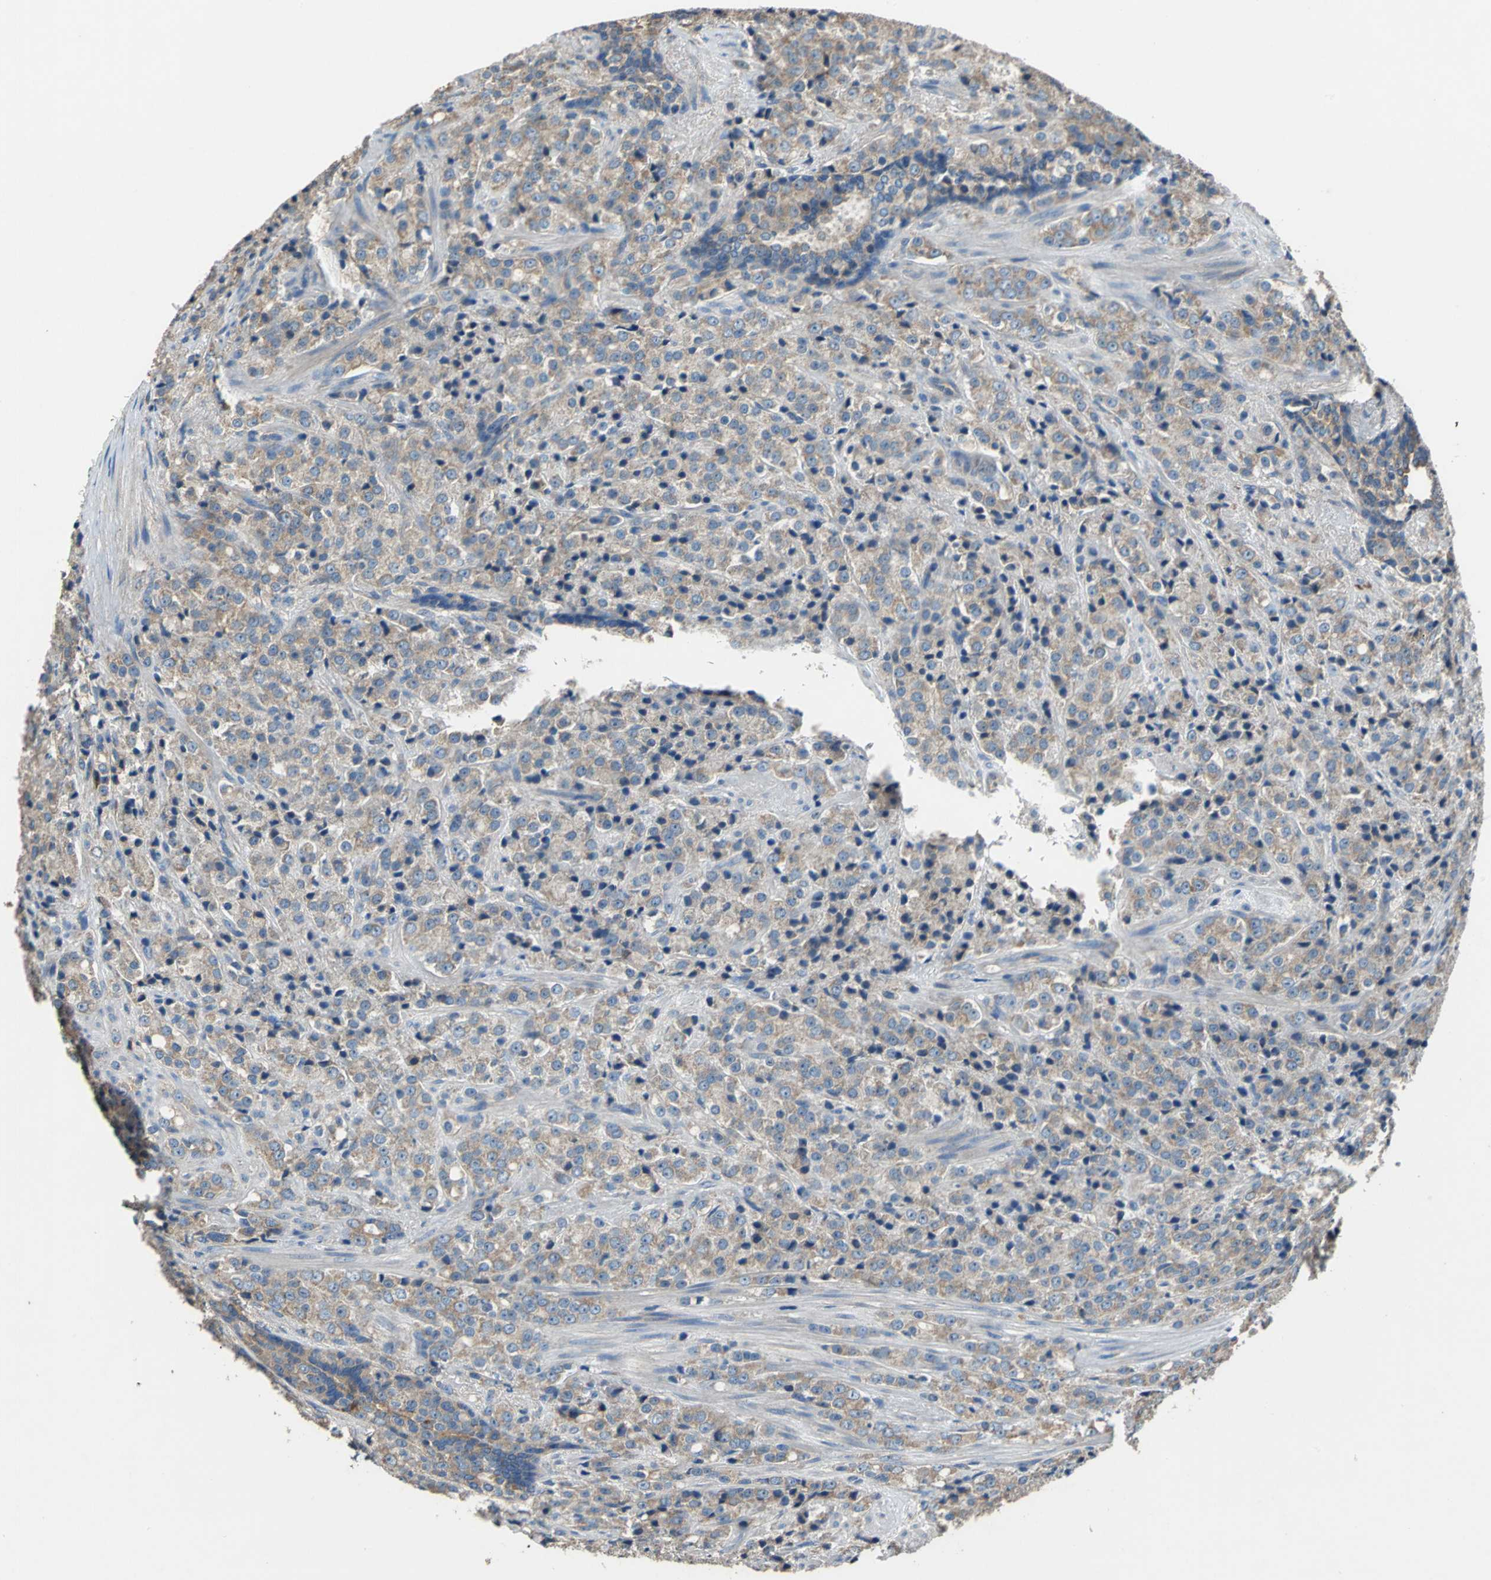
{"staining": {"intensity": "moderate", "quantity": ">75%", "location": "cytoplasmic/membranous"}, "tissue": "prostate cancer", "cell_type": "Tumor cells", "image_type": "cancer", "snomed": [{"axis": "morphology", "description": "Adenocarcinoma, Medium grade"}, {"axis": "topography", "description": "Prostate"}], "caption": "Tumor cells reveal medium levels of moderate cytoplasmic/membranous positivity in approximately >75% of cells in prostate cancer.", "gene": "HEPH", "patient": {"sex": "male", "age": 70}}